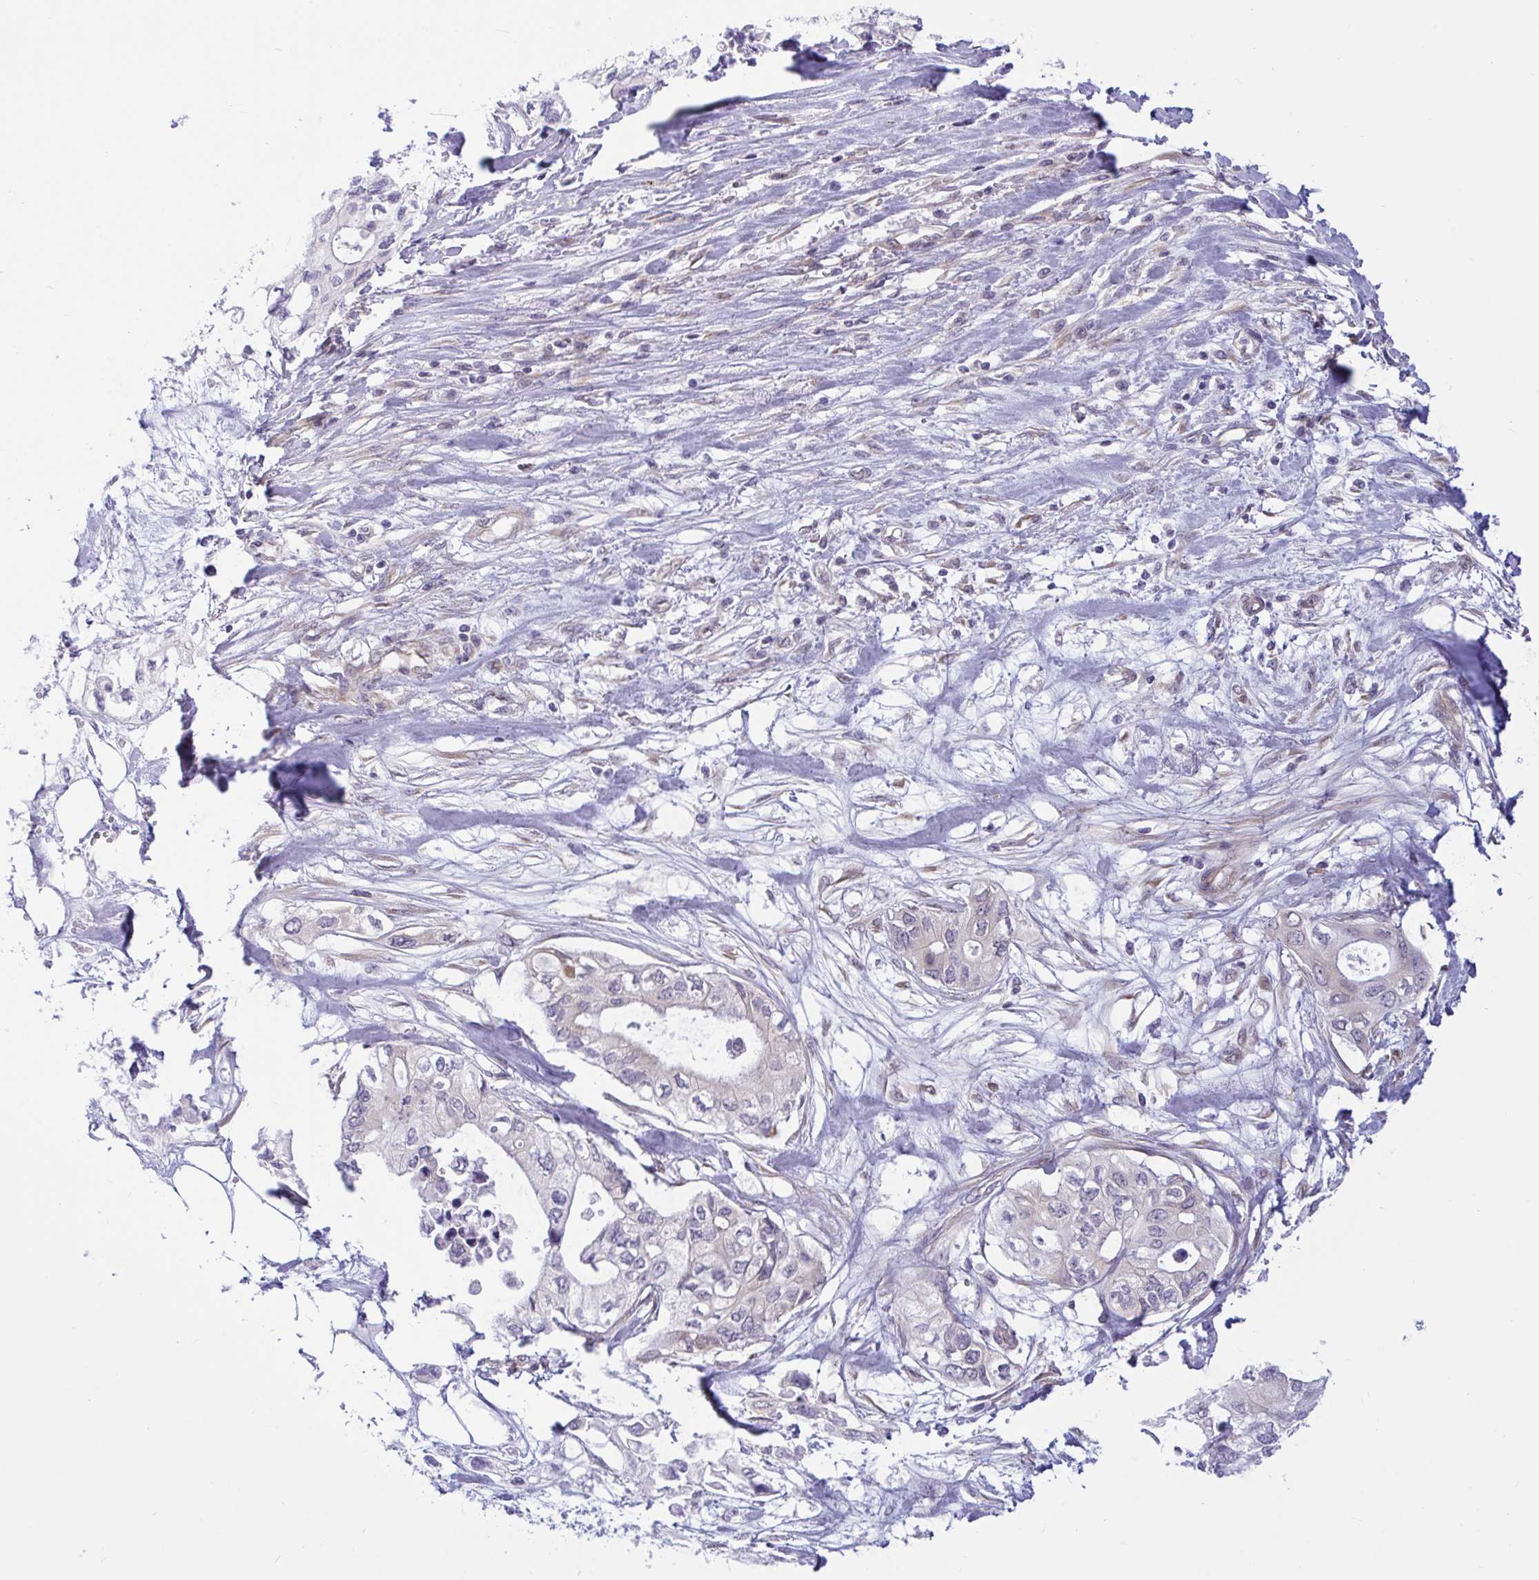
{"staining": {"intensity": "weak", "quantity": "<25%", "location": "cytoplasmic/membranous"}, "tissue": "pancreatic cancer", "cell_type": "Tumor cells", "image_type": "cancer", "snomed": [{"axis": "morphology", "description": "Adenocarcinoma, NOS"}, {"axis": "topography", "description": "Pancreas"}], "caption": "The IHC image has no significant expression in tumor cells of pancreatic cancer (adenocarcinoma) tissue.", "gene": "CAMLG", "patient": {"sex": "female", "age": 63}}